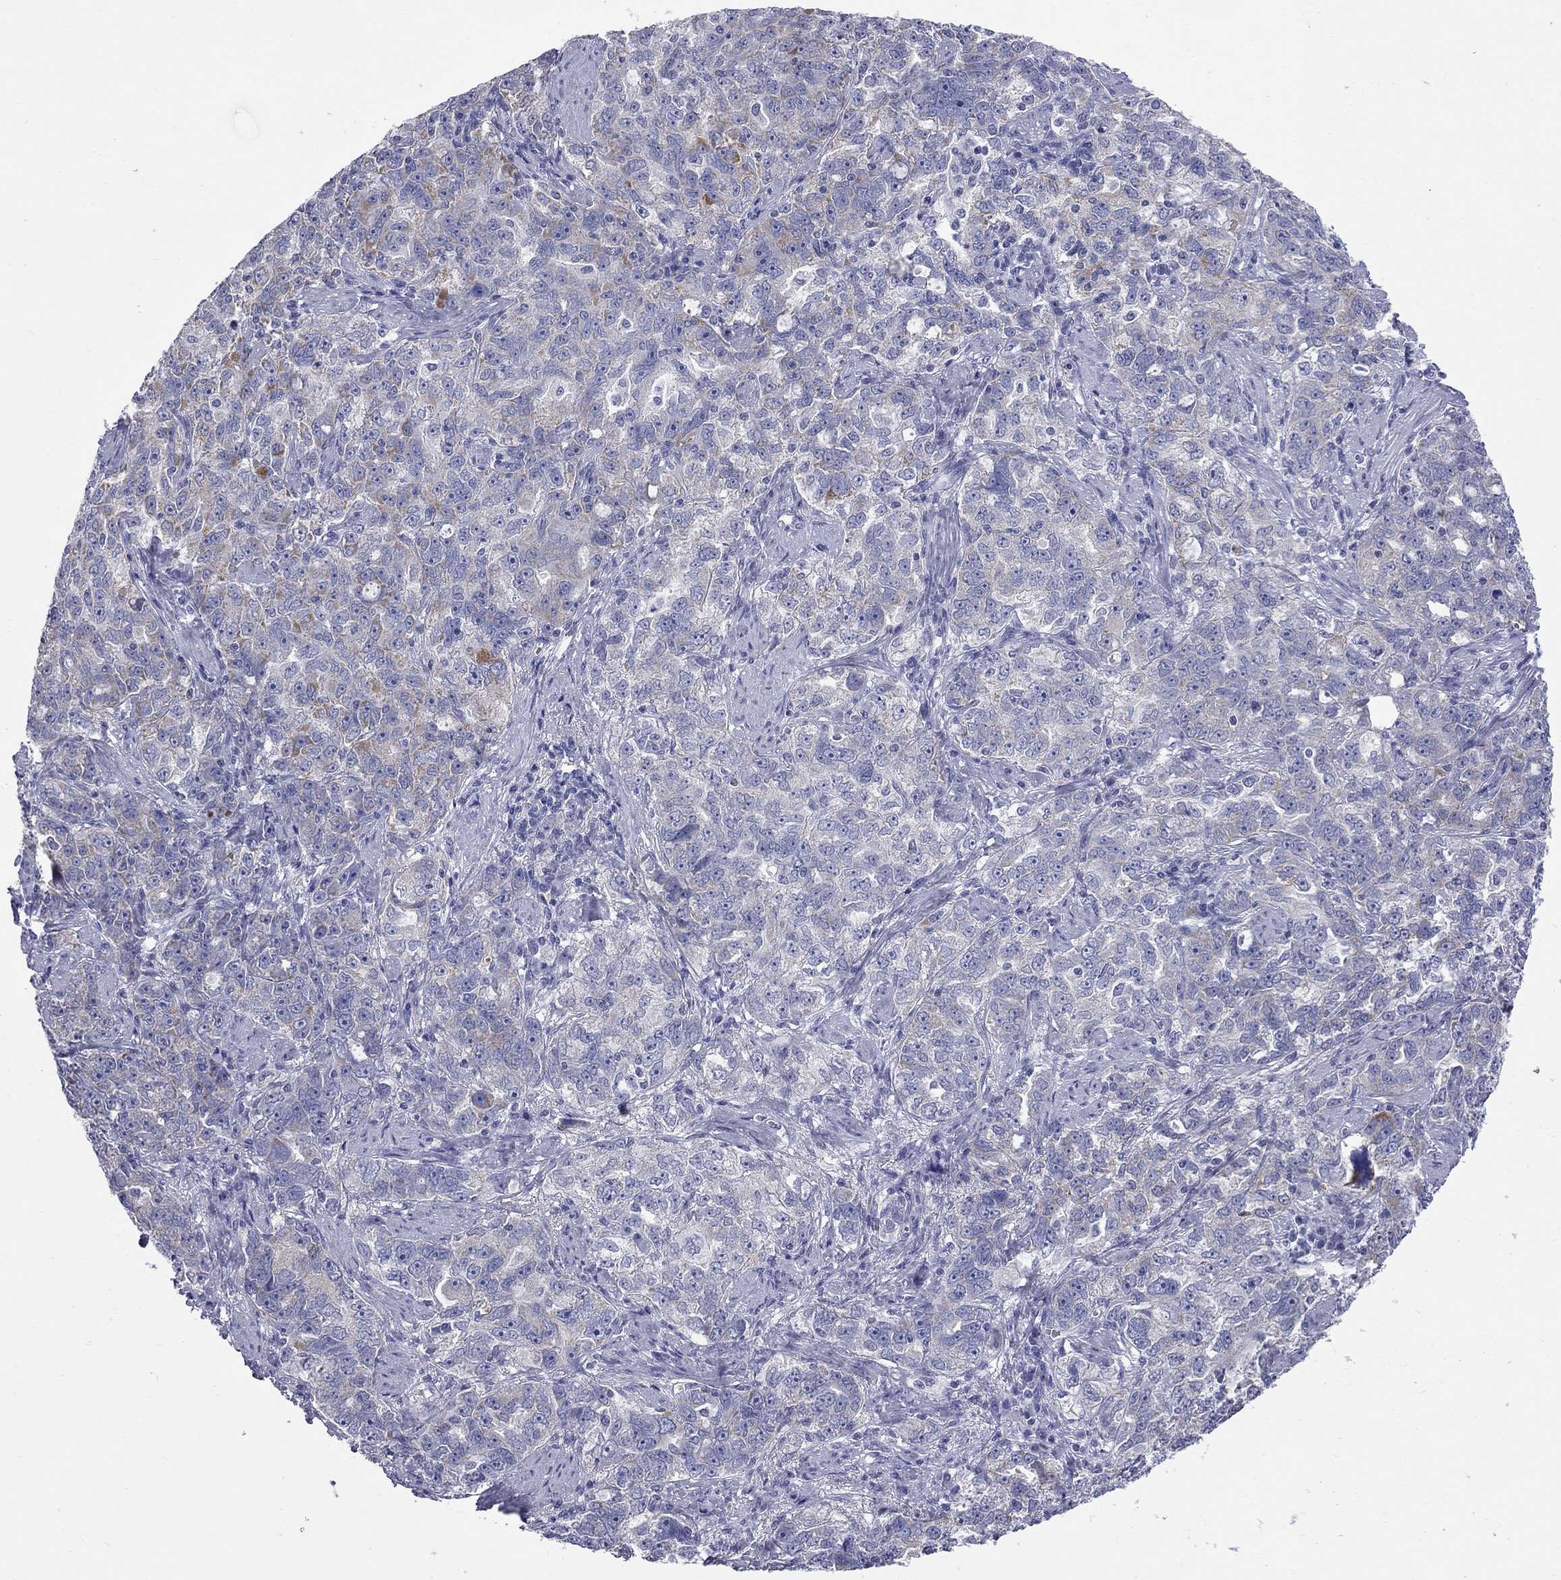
{"staining": {"intensity": "moderate", "quantity": "<25%", "location": "cytoplasmic/membranous"}, "tissue": "ovarian cancer", "cell_type": "Tumor cells", "image_type": "cancer", "snomed": [{"axis": "morphology", "description": "Cystadenocarcinoma, serous, NOS"}, {"axis": "topography", "description": "Ovary"}], "caption": "The immunohistochemical stain shows moderate cytoplasmic/membranous staining in tumor cells of ovarian serous cystadenocarcinoma tissue. Nuclei are stained in blue.", "gene": "ABCB4", "patient": {"sex": "female", "age": 51}}